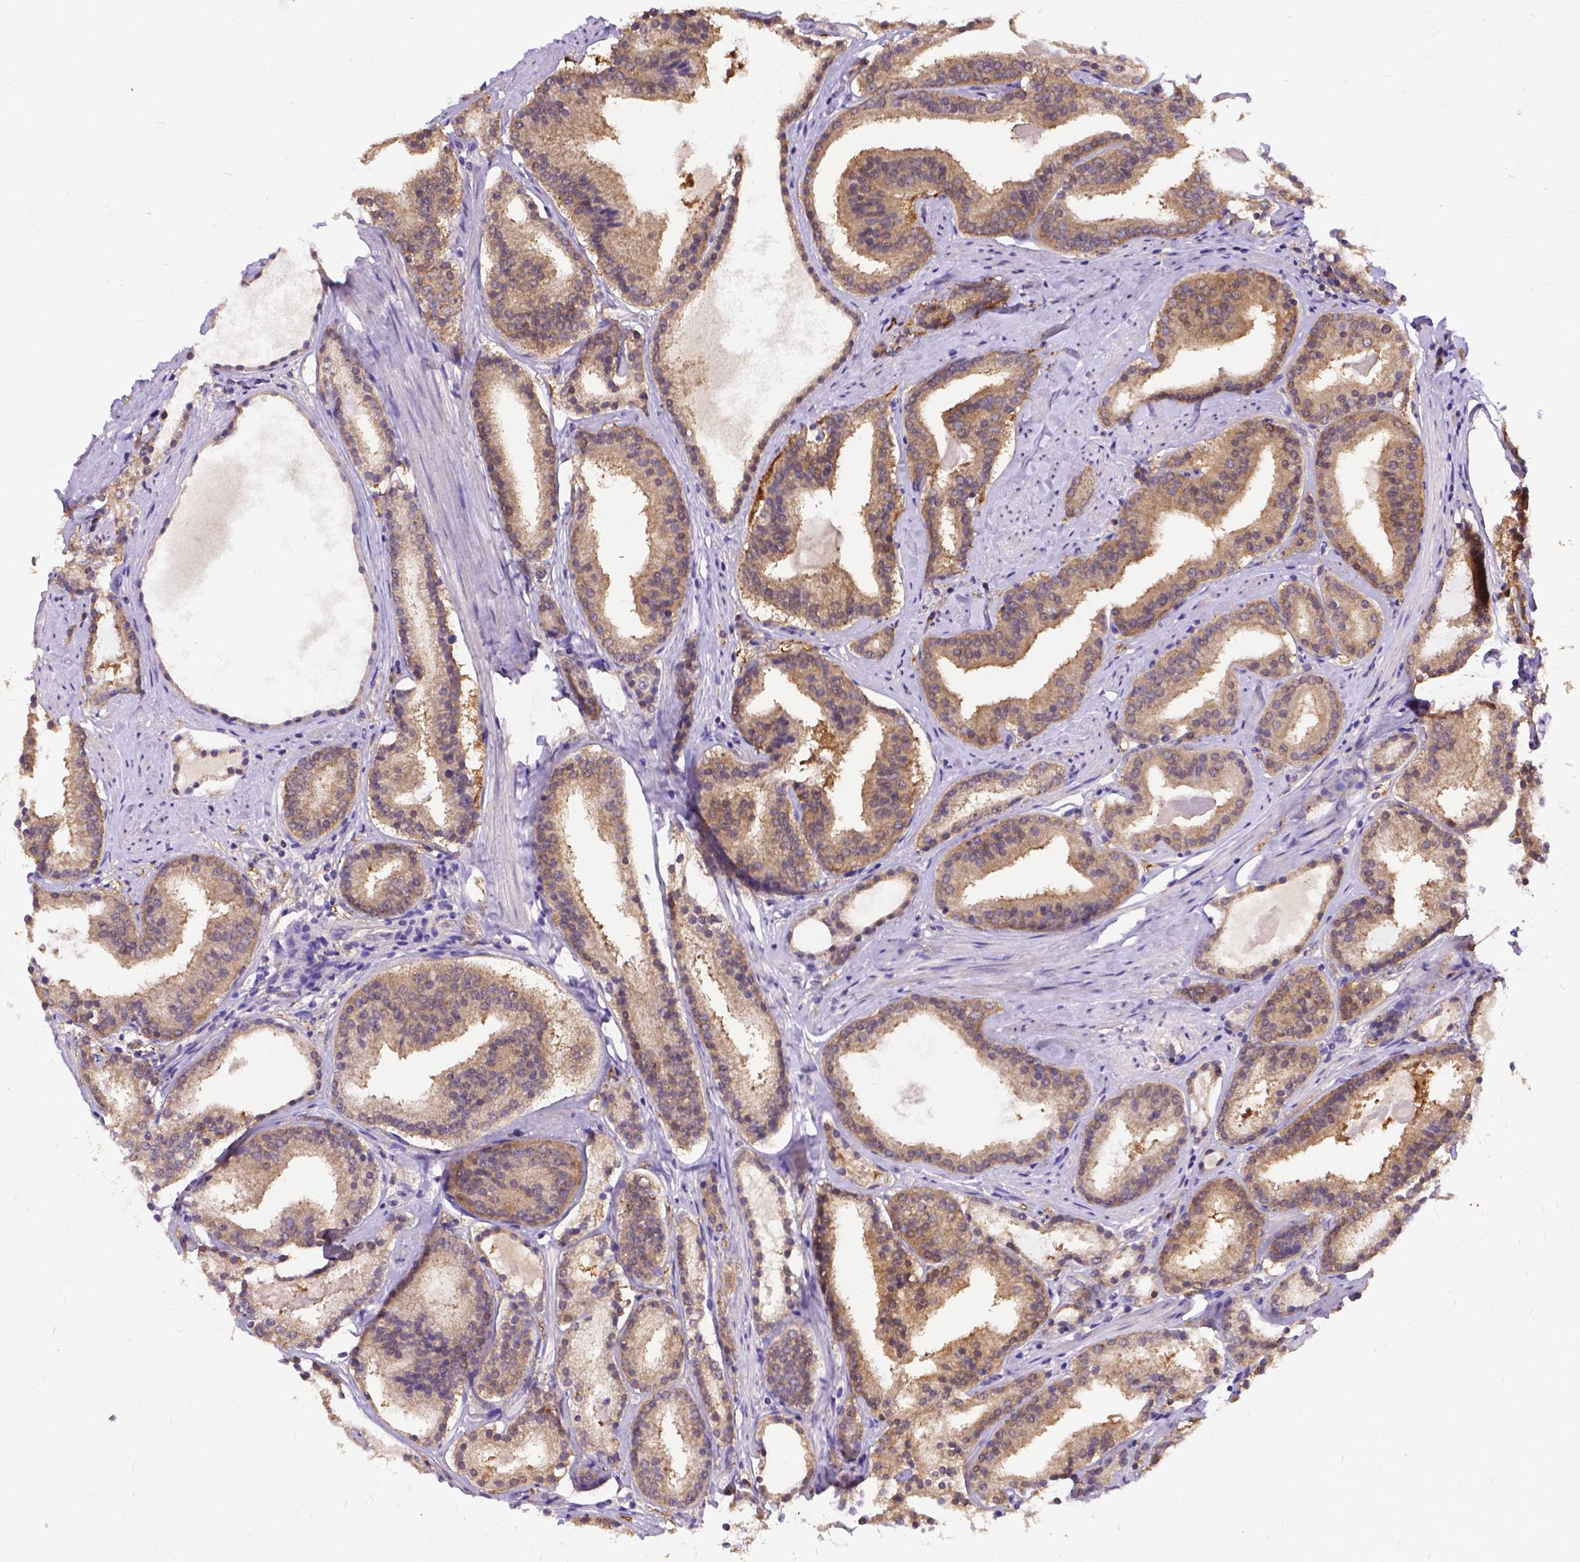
{"staining": {"intensity": "moderate", "quantity": ">75%", "location": "cytoplasmic/membranous"}, "tissue": "prostate cancer", "cell_type": "Tumor cells", "image_type": "cancer", "snomed": [{"axis": "morphology", "description": "Adenocarcinoma, High grade"}, {"axis": "topography", "description": "Prostate"}], "caption": "The image displays immunohistochemical staining of high-grade adenocarcinoma (prostate). There is moderate cytoplasmic/membranous staining is seen in about >75% of tumor cells.", "gene": "DENND6A", "patient": {"sex": "male", "age": 63}}